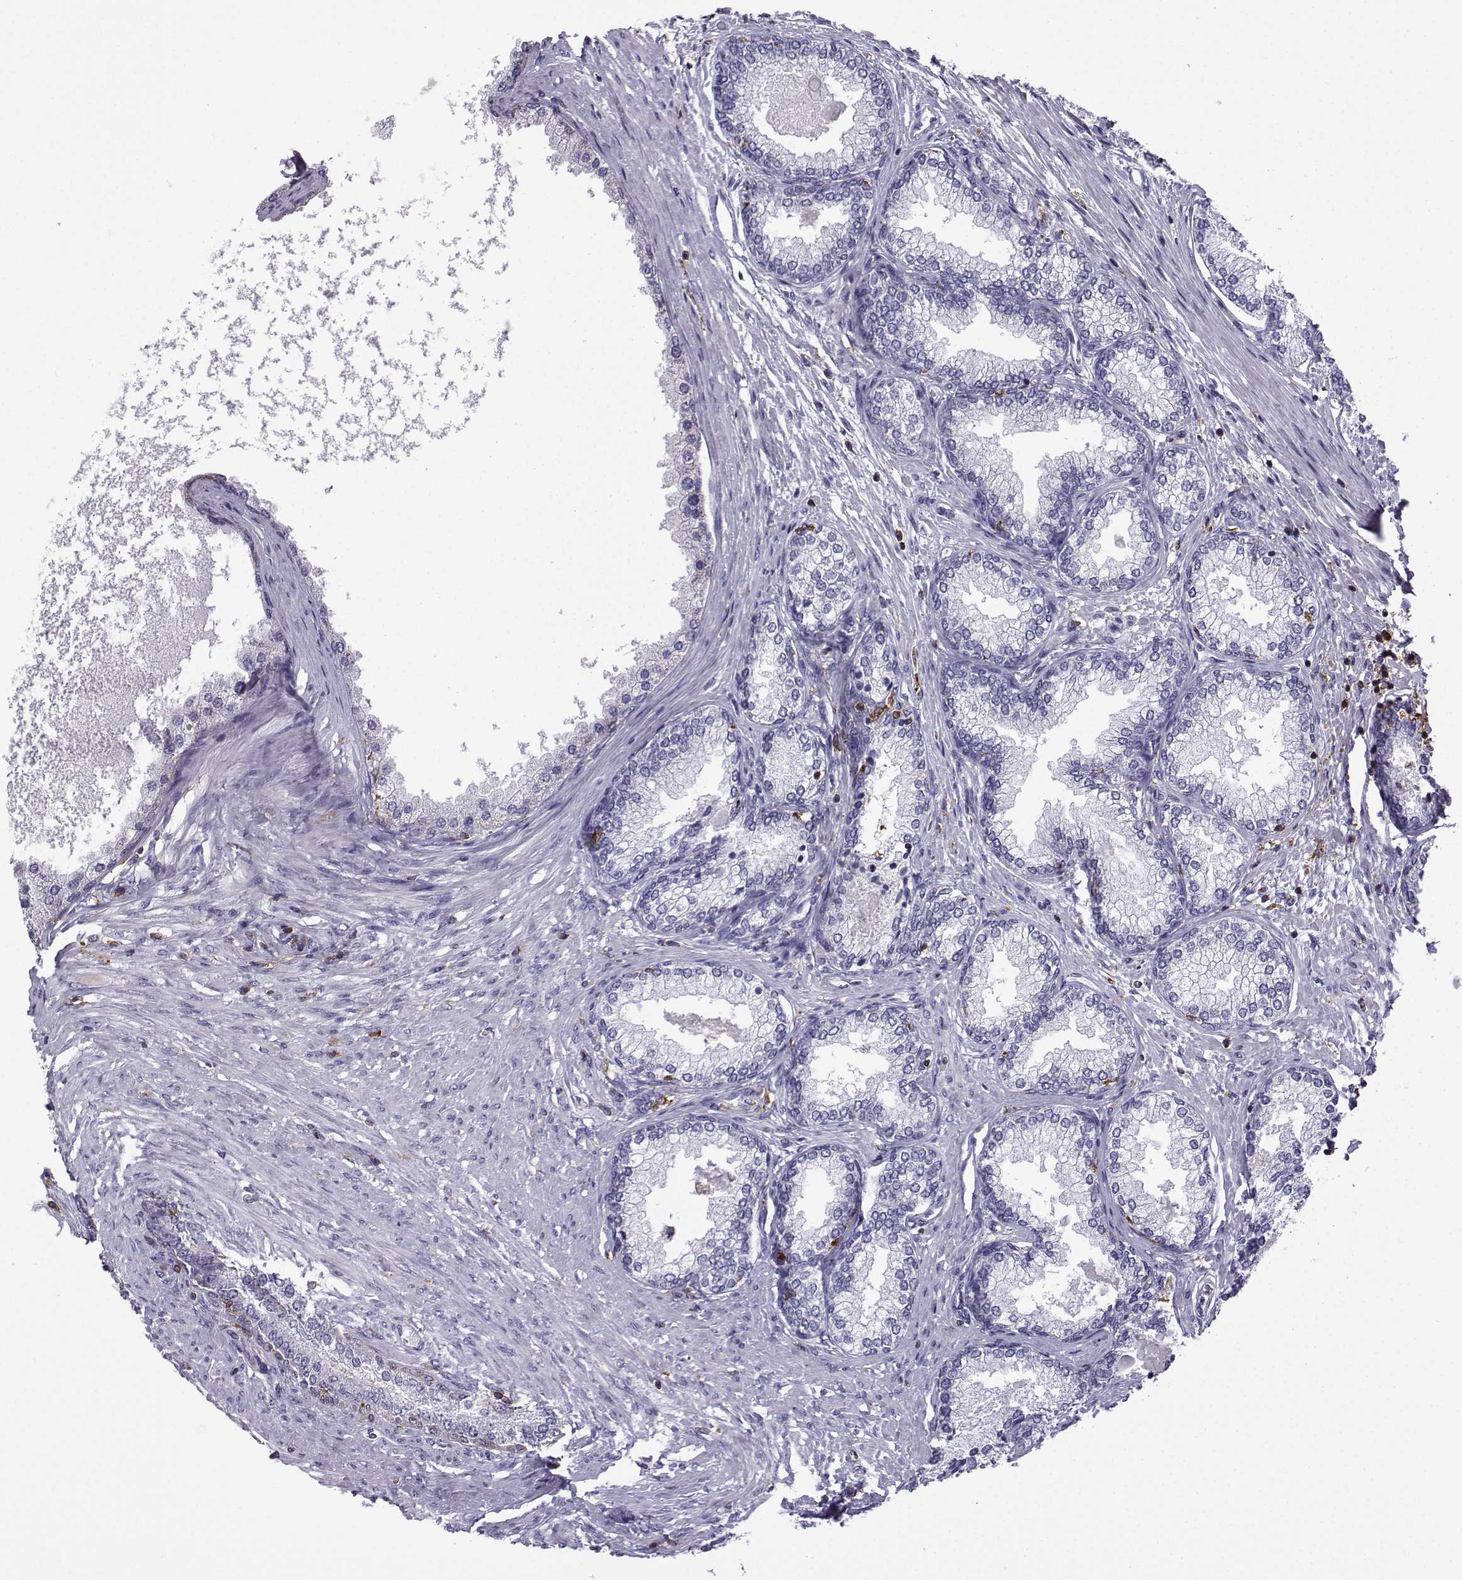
{"staining": {"intensity": "negative", "quantity": "none", "location": "none"}, "tissue": "prostate", "cell_type": "Glandular cells", "image_type": "normal", "snomed": [{"axis": "morphology", "description": "Normal tissue, NOS"}, {"axis": "topography", "description": "Prostate"}], "caption": "Normal prostate was stained to show a protein in brown. There is no significant staining in glandular cells.", "gene": "DOCK10", "patient": {"sex": "male", "age": 72}}